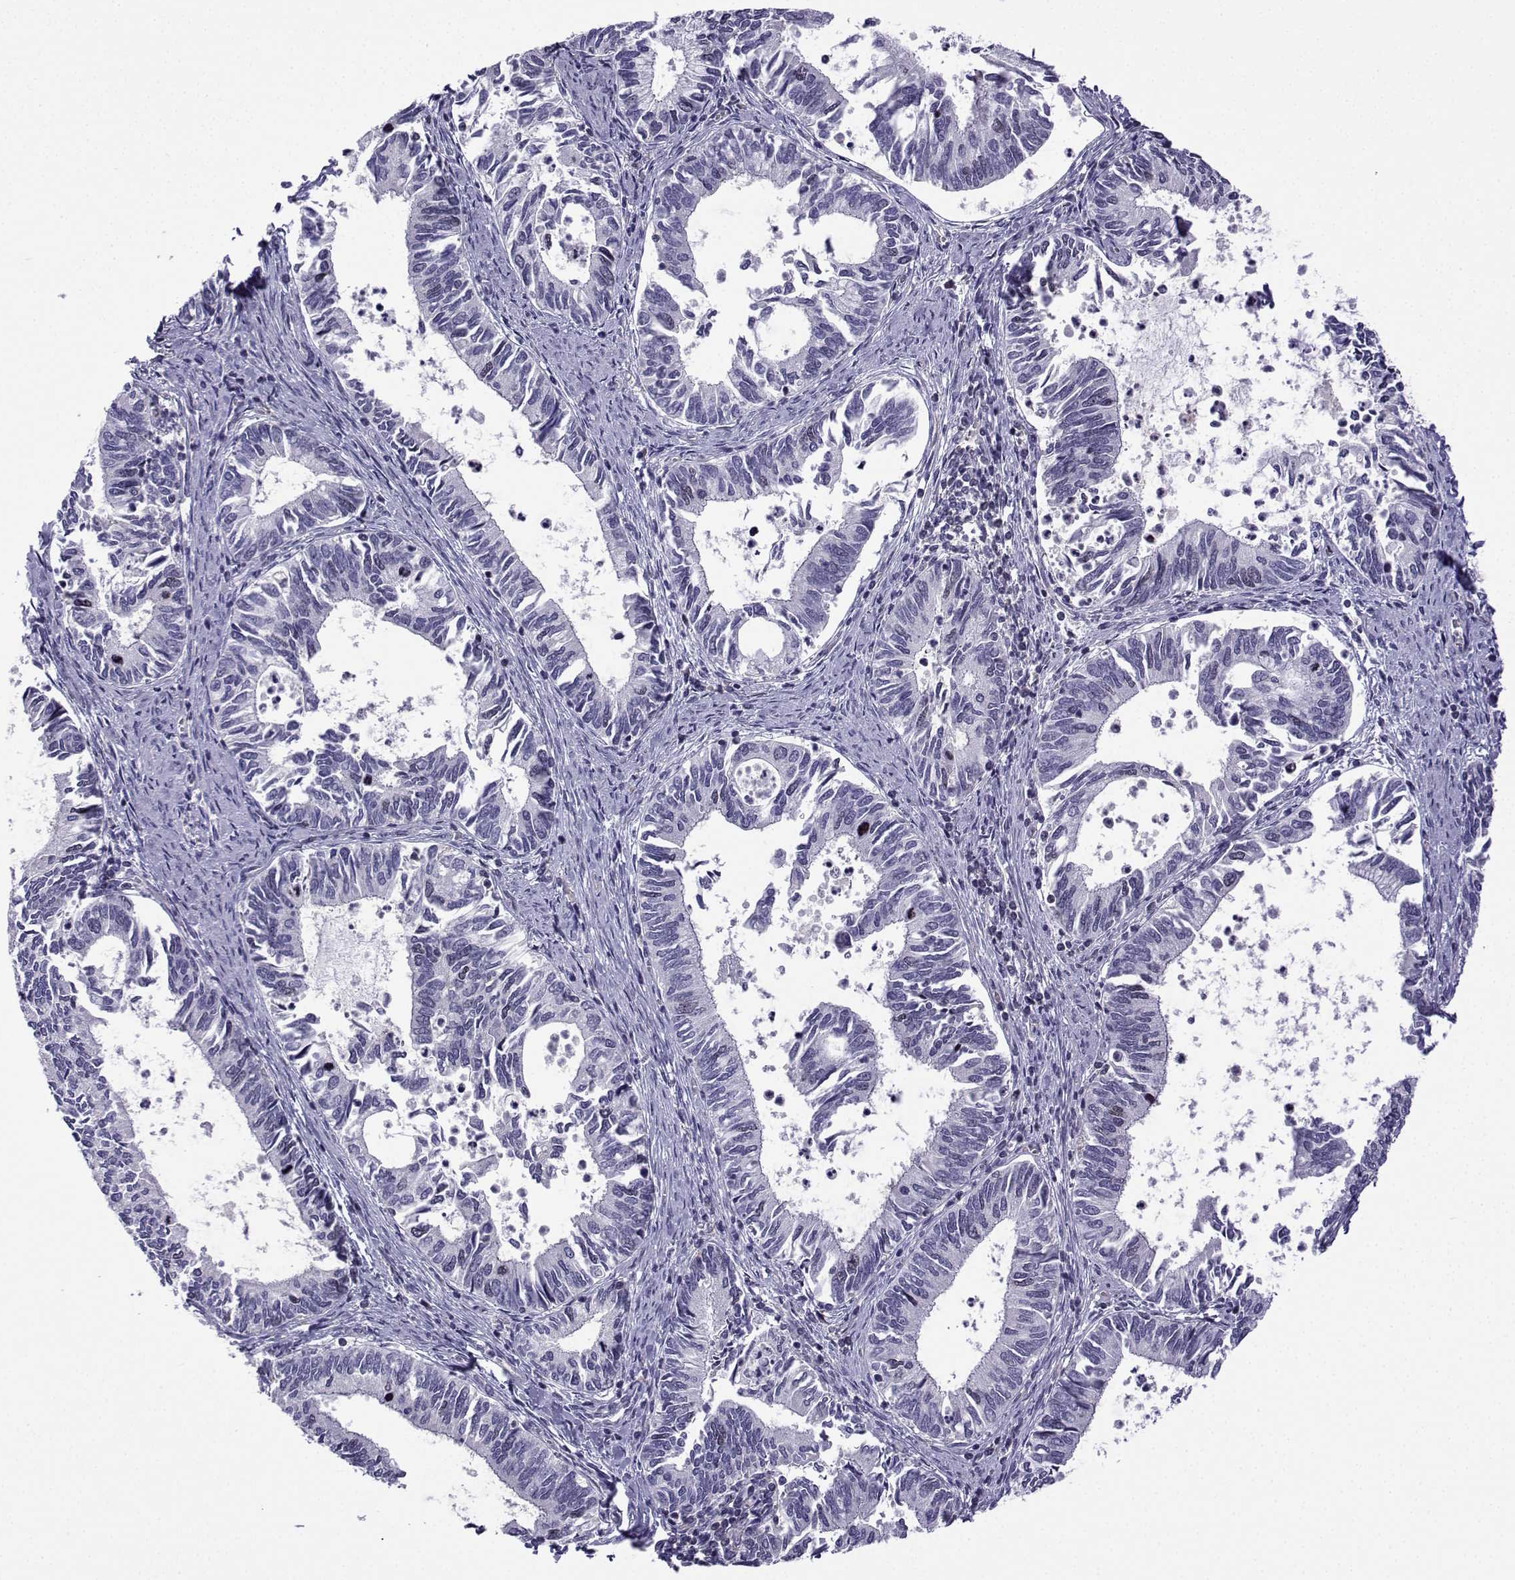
{"staining": {"intensity": "moderate", "quantity": "<25%", "location": "nuclear"}, "tissue": "cervical cancer", "cell_type": "Tumor cells", "image_type": "cancer", "snomed": [{"axis": "morphology", "description": "Adenocarcinoma, NOS"}, {"axis": "topography", "description": "Cervix"}], "caption": "DAB (3,3'-diaminobenzidine) immunohistochemical staining of human cervical cancer (adenocarcinoma) displays moderate nuclear protein staining in about <25% of tumor cells.", "gene": "INCENP", "patient": {"sex": "female", "age": 42}}